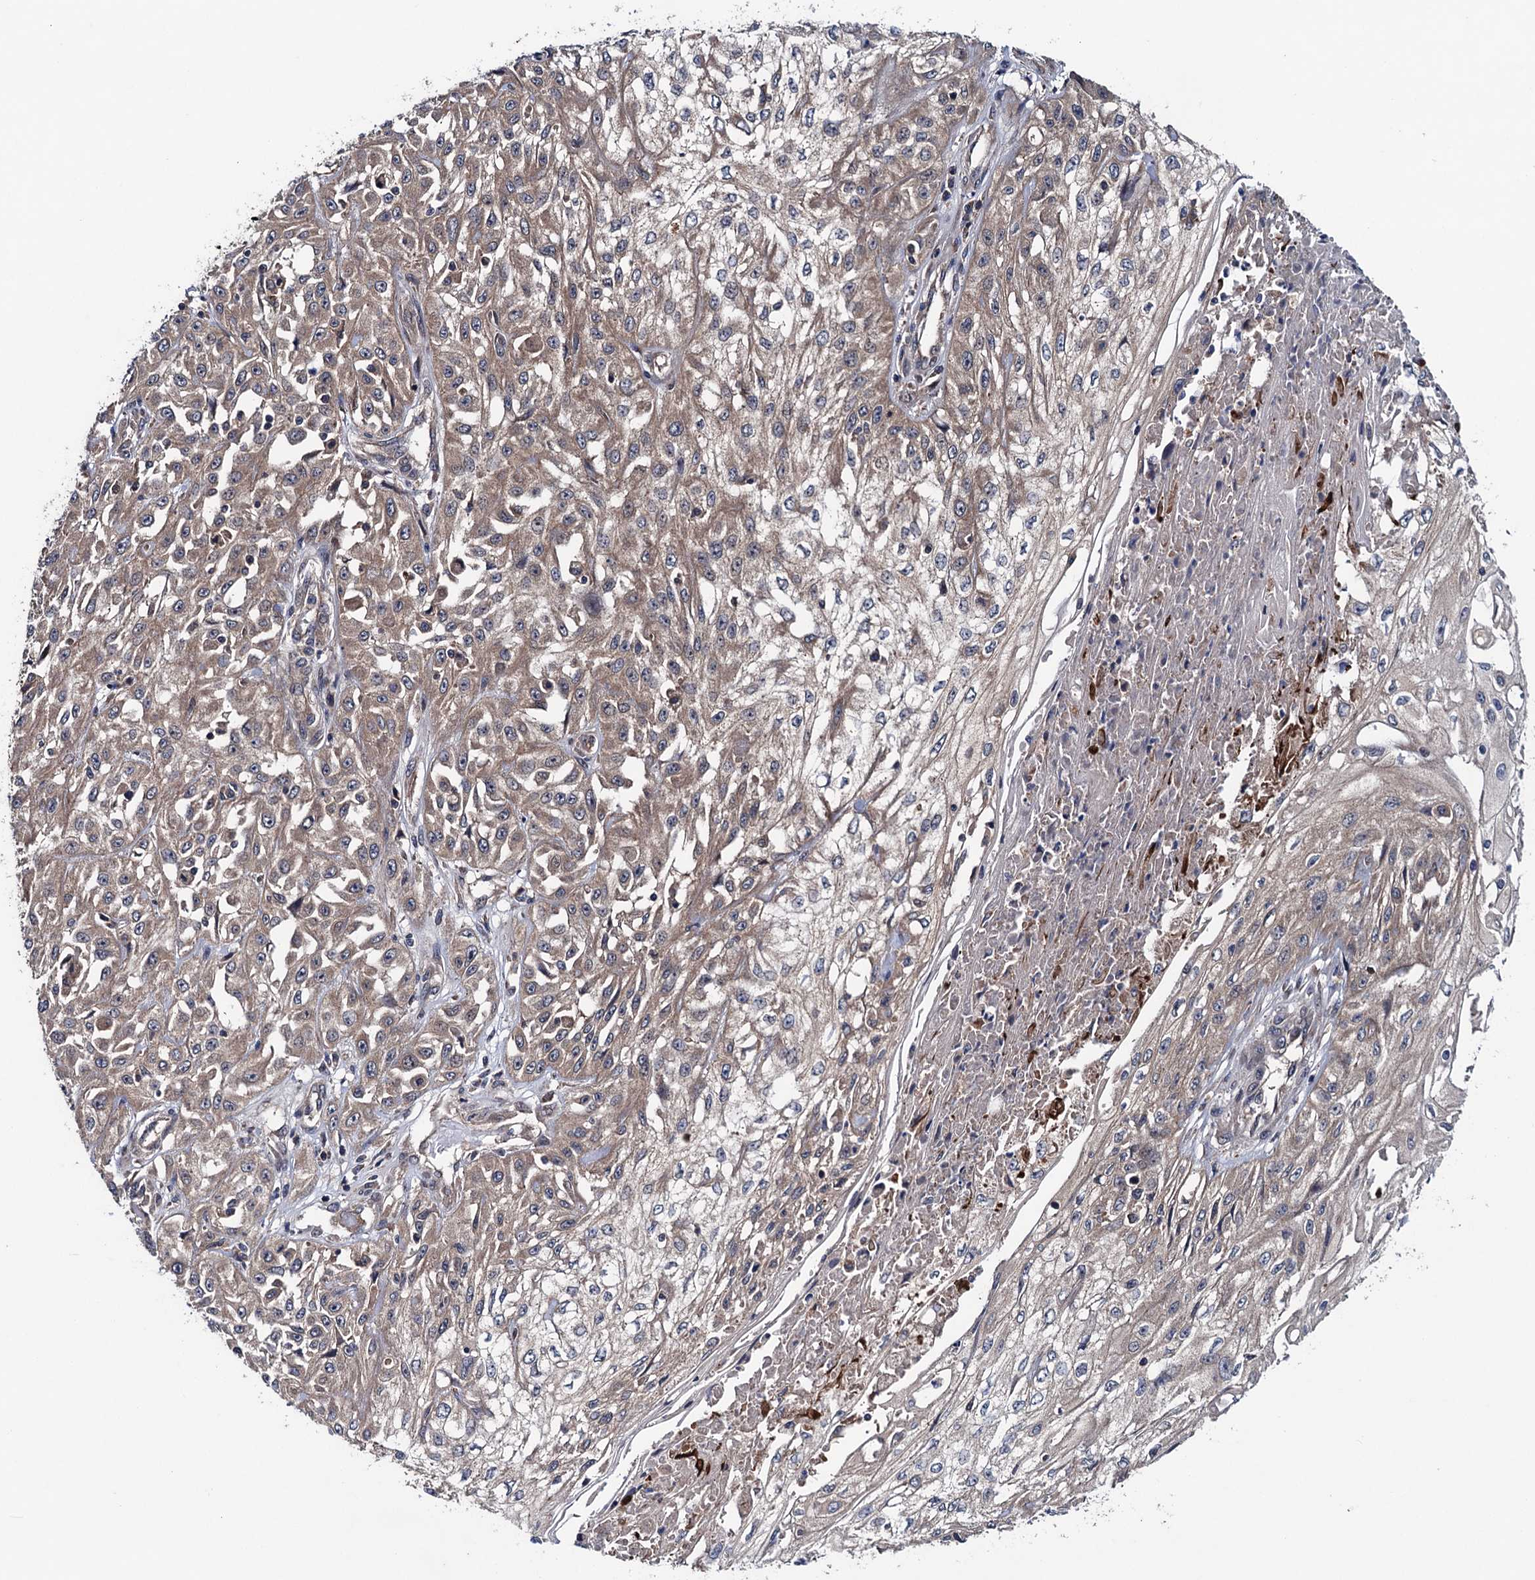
{"staining": {"intensity": "weak", "quantity": ">75%", "location": "cytoplasmic/membranous"}, "tissue": "skin cancer", "cell_type": "Tumor cells", "image_type": "cancer", "snomed": [{"axis": "morphology", "description": "Squamous cell carcinoma, NOS"}, {"axis": "morphology", "description": "Squamous cell carcinoma, metastatic, NOS"}, {"axis": "topography", "description": "Skin"}, {"axis": "topography", "description": "Lymph node"}], "caption": "Immunohistochemistry (IHC) micrograph of neoplastic tissue: human skin metastatic squamous cell carcinoma stained using immunohistochemistry (IHC) displays low levels of weak protein expression localized specifically in the cytoplasmic/membranous of tumor cells, appearing as a cytoplasmic/membranous brown color.", "gene": "BLTP3B", "patient": {"sex": "male", "age": 75}}